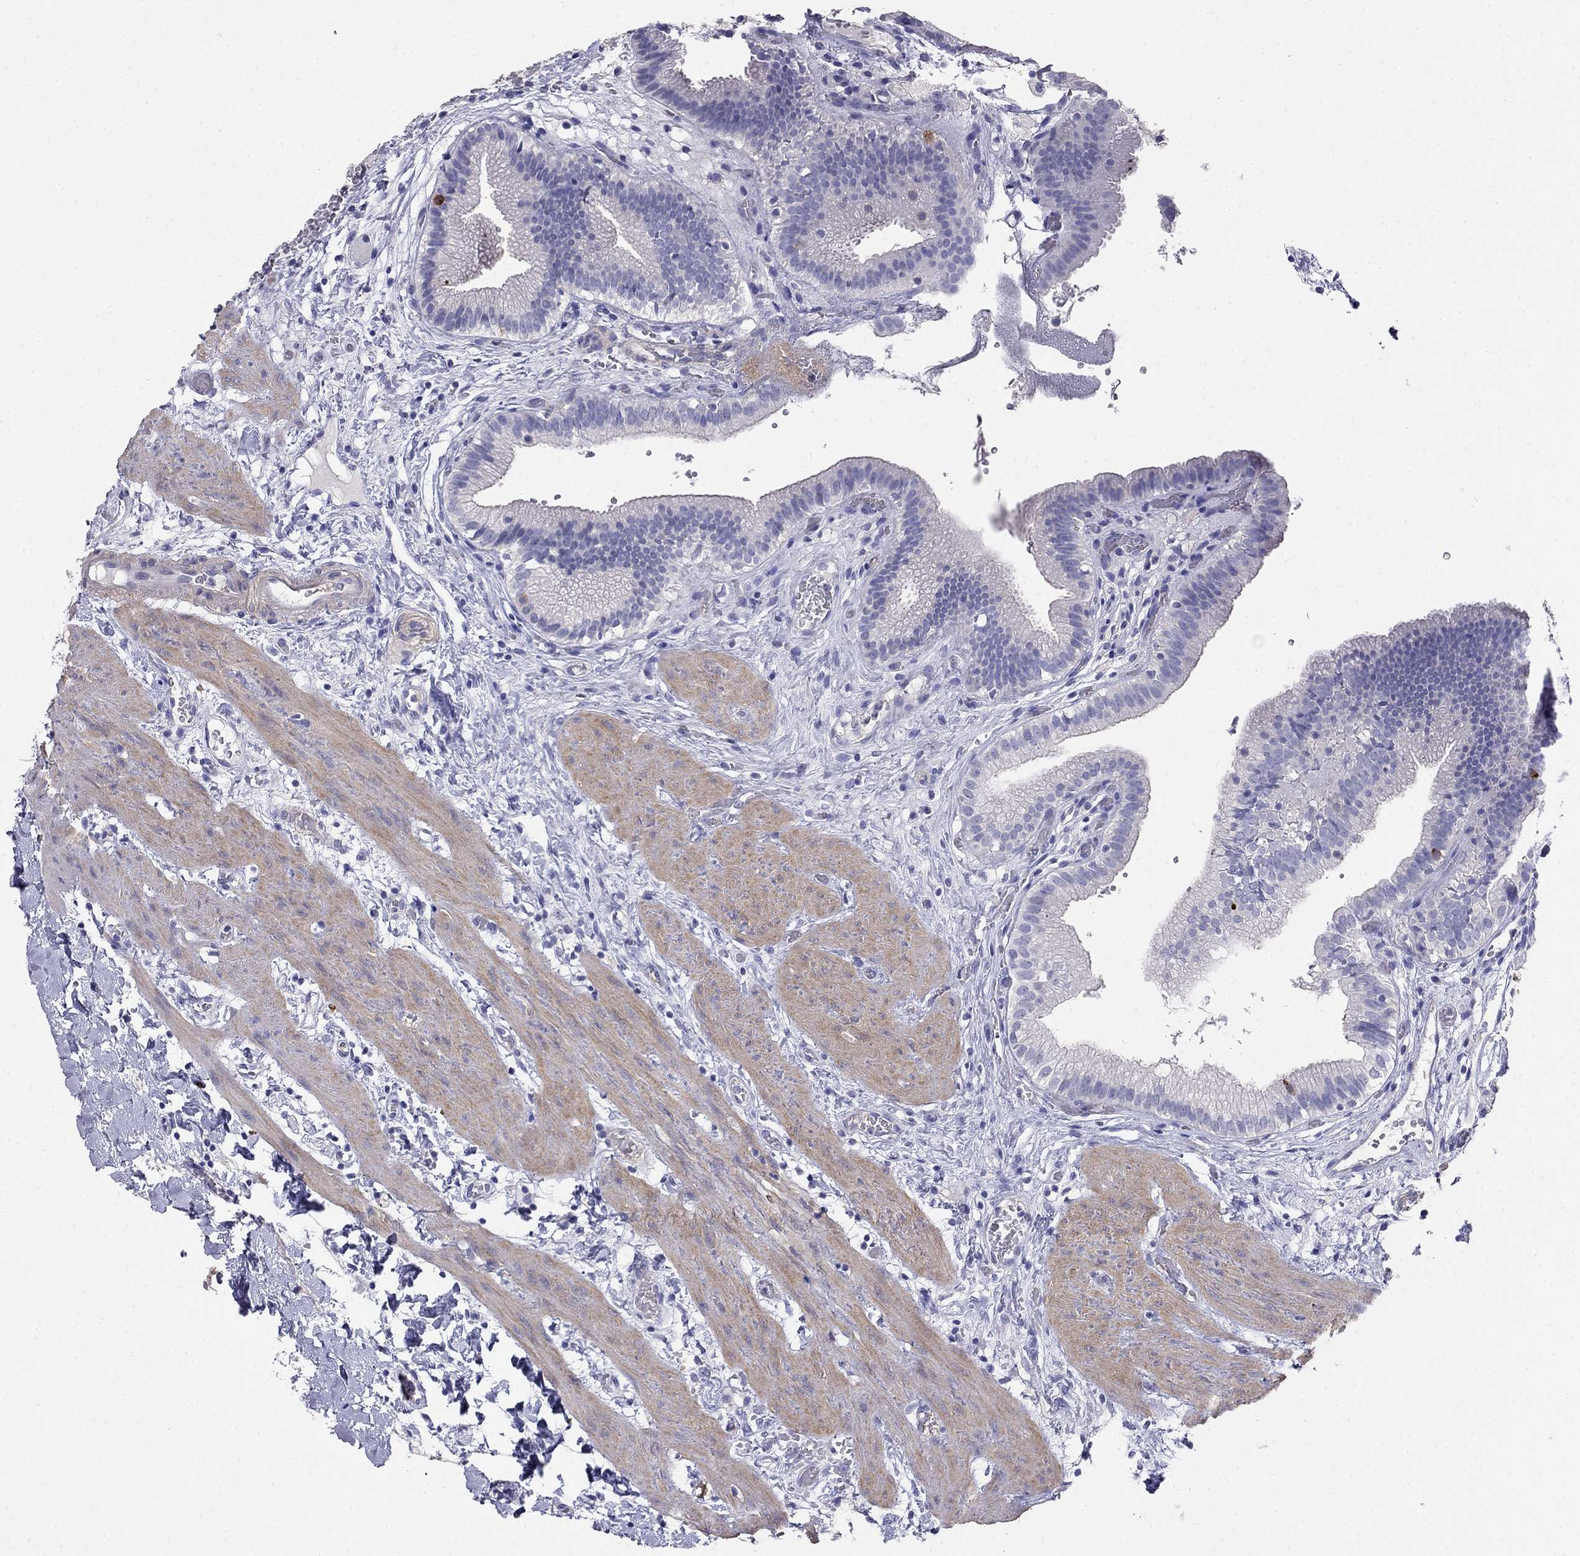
{"staining": {"intensity": "negative", "quantity": "none", "location": "none"}, "tissue": "gallbladder", "cell_type": "Glandular cells", "image_type": "normal", "snomed": [{"axis": "morphology", "description": "Normal tissue, NOS"}, {"axis": "topography", "description": "Gallbladder"}], "caption": "Immunohistochemistry histopathology image of unremarkable gallbladder: human gallbladder stained with DAB (3,3'-diaminobenzidine) exhibits no significant protein staining in glandular cells.", "gene": "LY6H", "patient": {"sex": "female", "age": 24}}